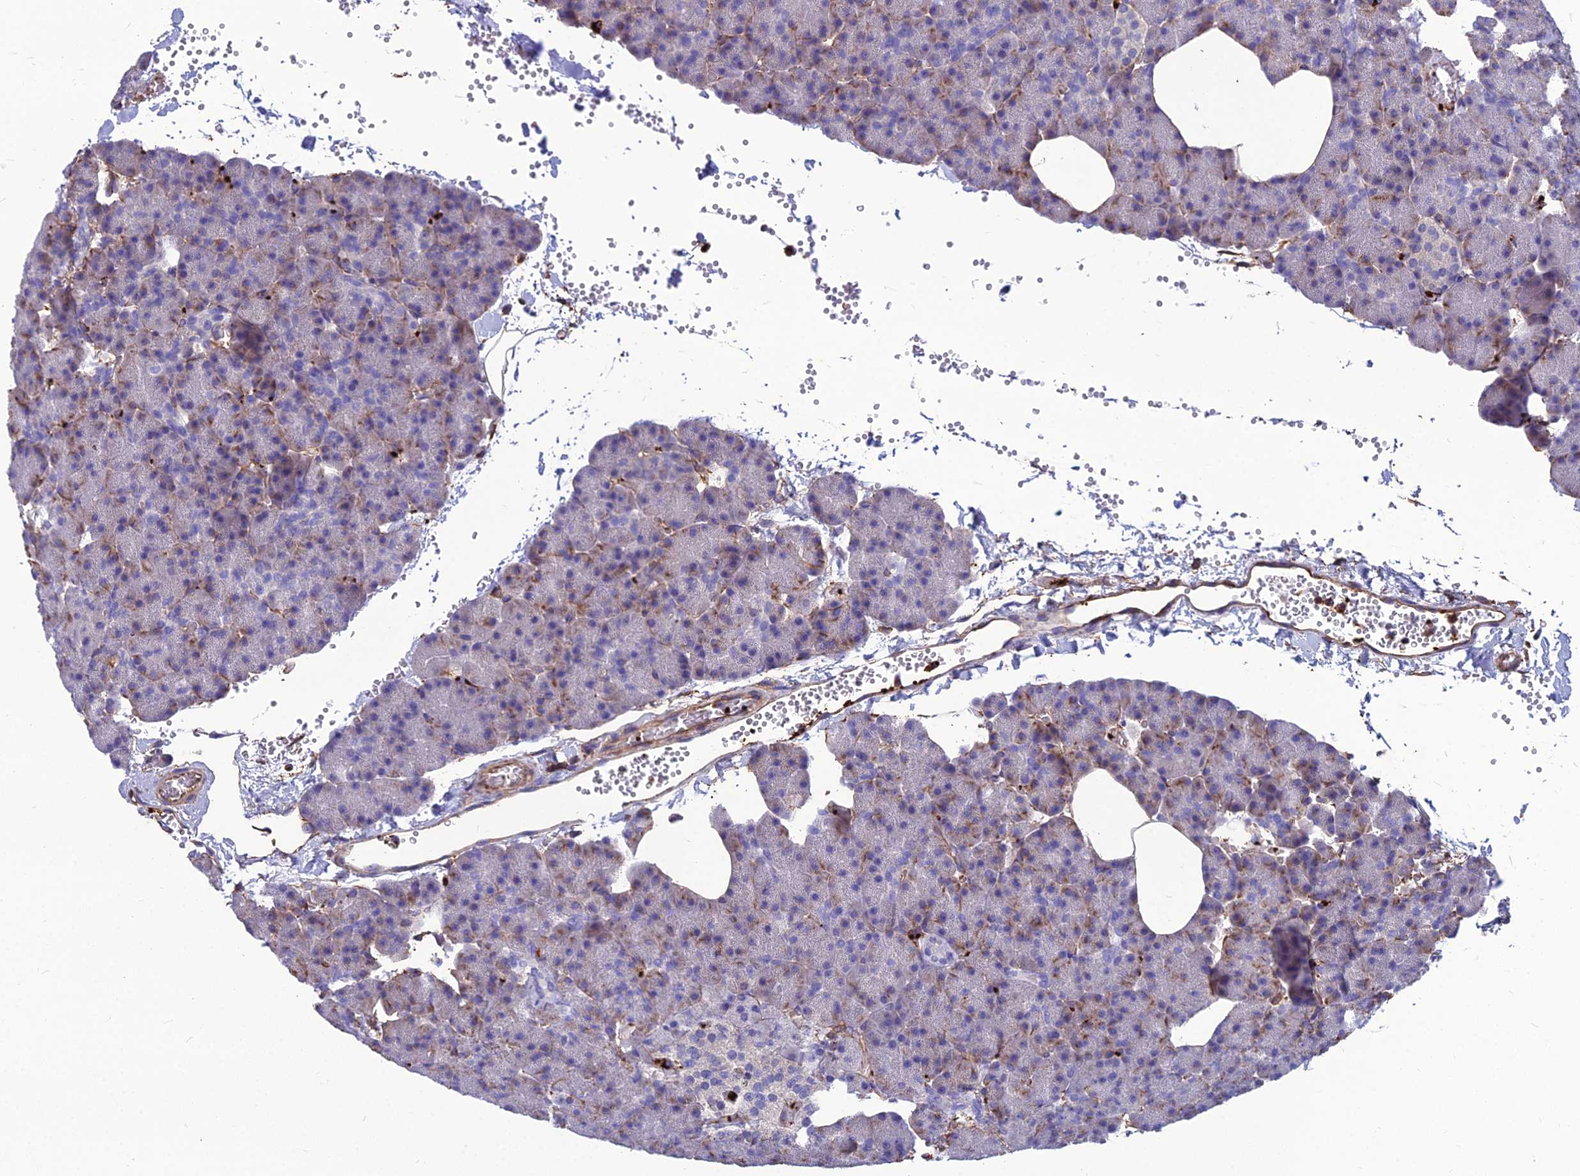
{"staining": {"intensity": "negative", "quantity": "none", "location": "none"}, "tissue": "pancreas", "cell_type": "Exocrine glandular cells", "image_type": "normal", "snomed": [{"axis": "morphology", "description": "Normal tissue, NOS"}, {"axis": "morphology", "description": "Carcinoid, malignant, NOS"}, {"axis": "topography", "description": "Pancreas"}], "caption": "DAB immunohistochemical staining of normal pancreas reveals no significant staining in exocrine glandular cells.", "gene": "PSMD11", "patient": {"sex": "female", "age": 35}}